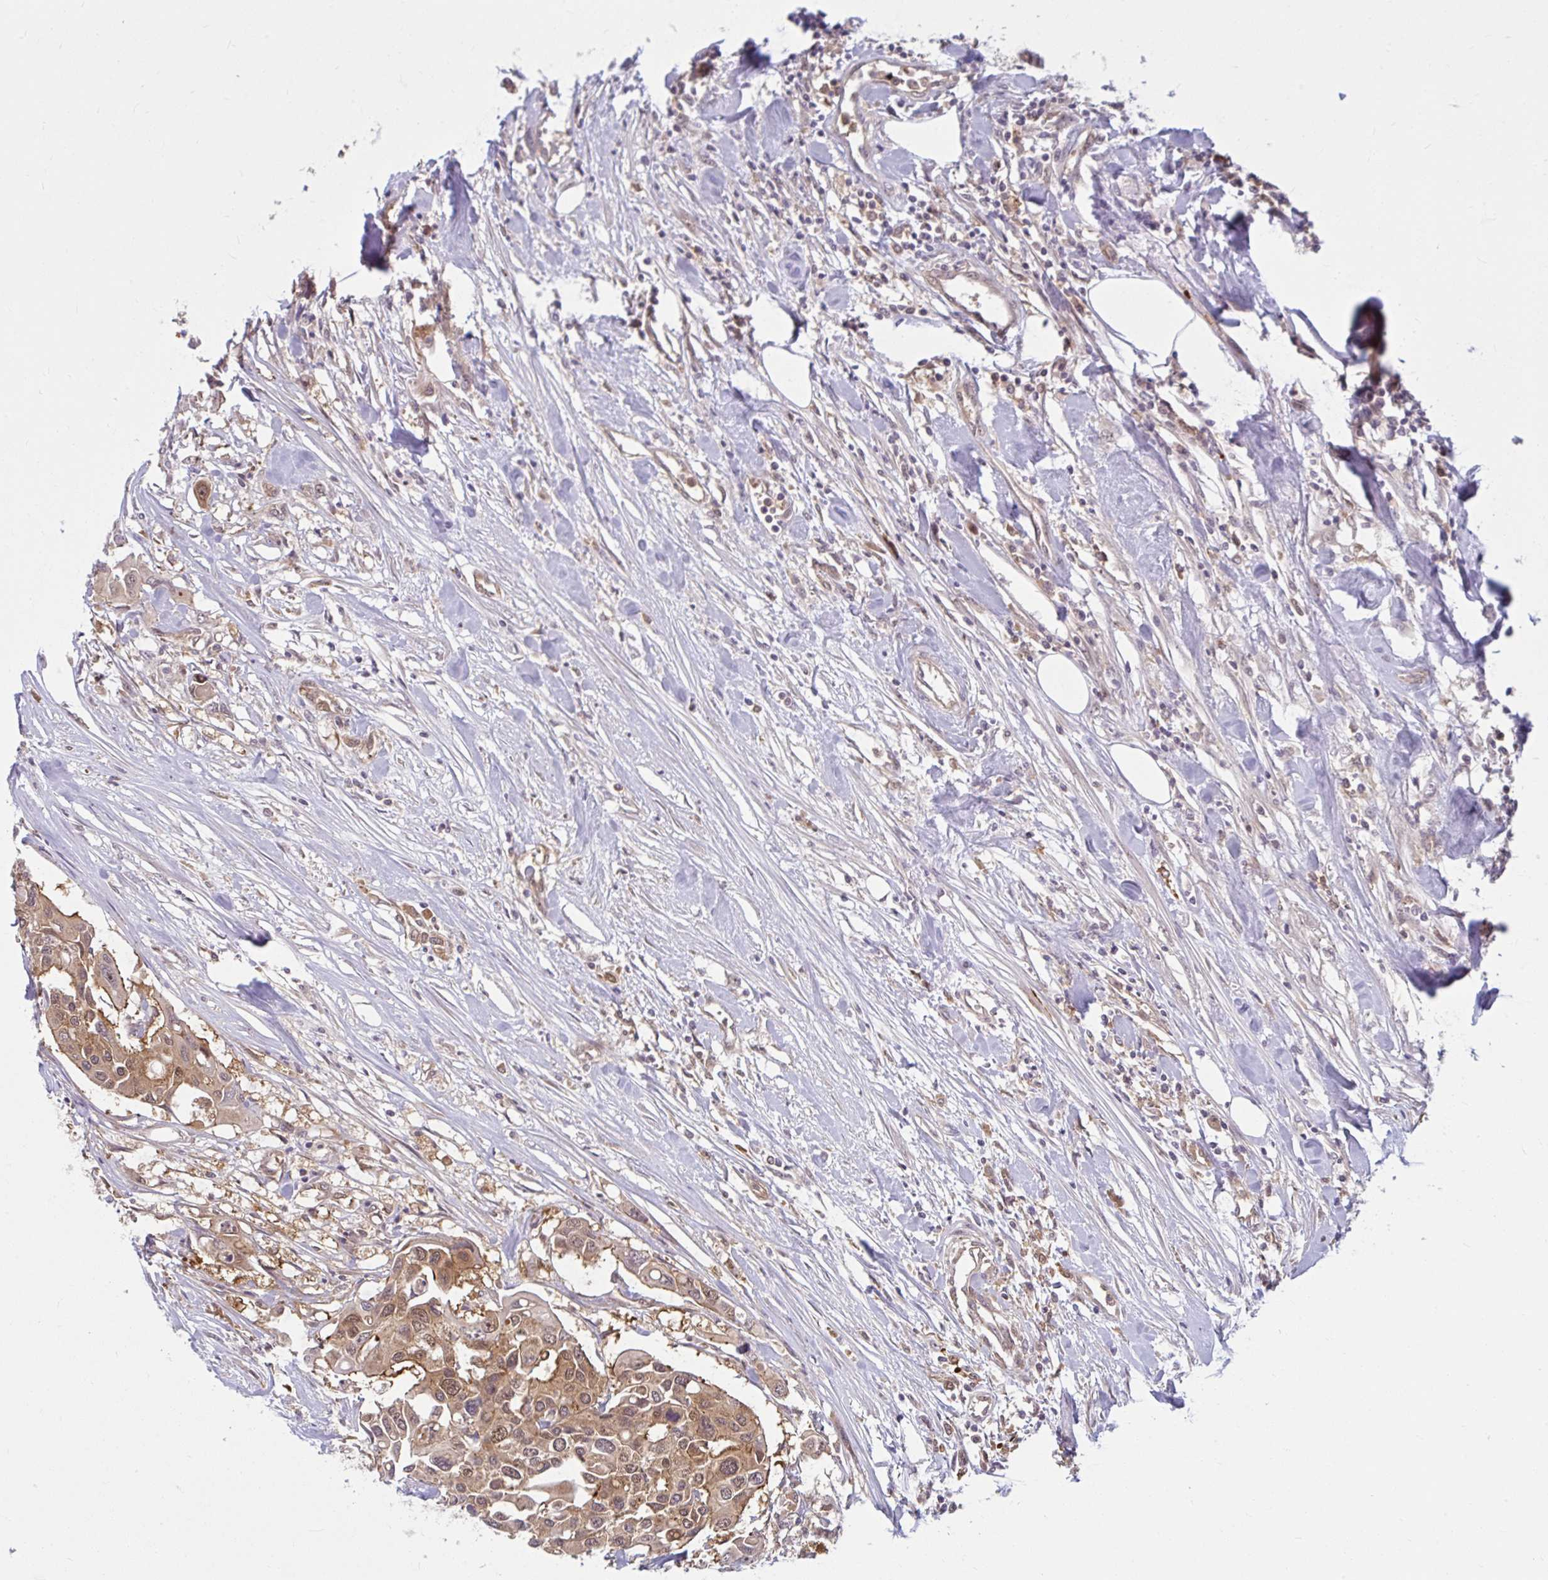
{"staining": {"intensity": "moderate", "quantity": ">75%", "location": "cytoplasmic/membranous,nuclear"}, "tissue": "colorectal cancer", "cell_type": "Tumor cells", "image_type": "cancer", "snomed": [{"axis": "morphology", "description": "Adenocarcinoma, NOS"}, {"axis": "topography", "description": "Colon"}], "caption": "Adenocarcinoma (colorectal) was stained to show a protein in brown. There is medium levels of moderate cytoplasmic/membranous and nuclear positivity in approximately >75% of tumor cells. (brown staining indicates protein expression, while blue staining denotes nuclei).", "gene": "HMBS", "patient": {"sex": "male", "age": 77}}